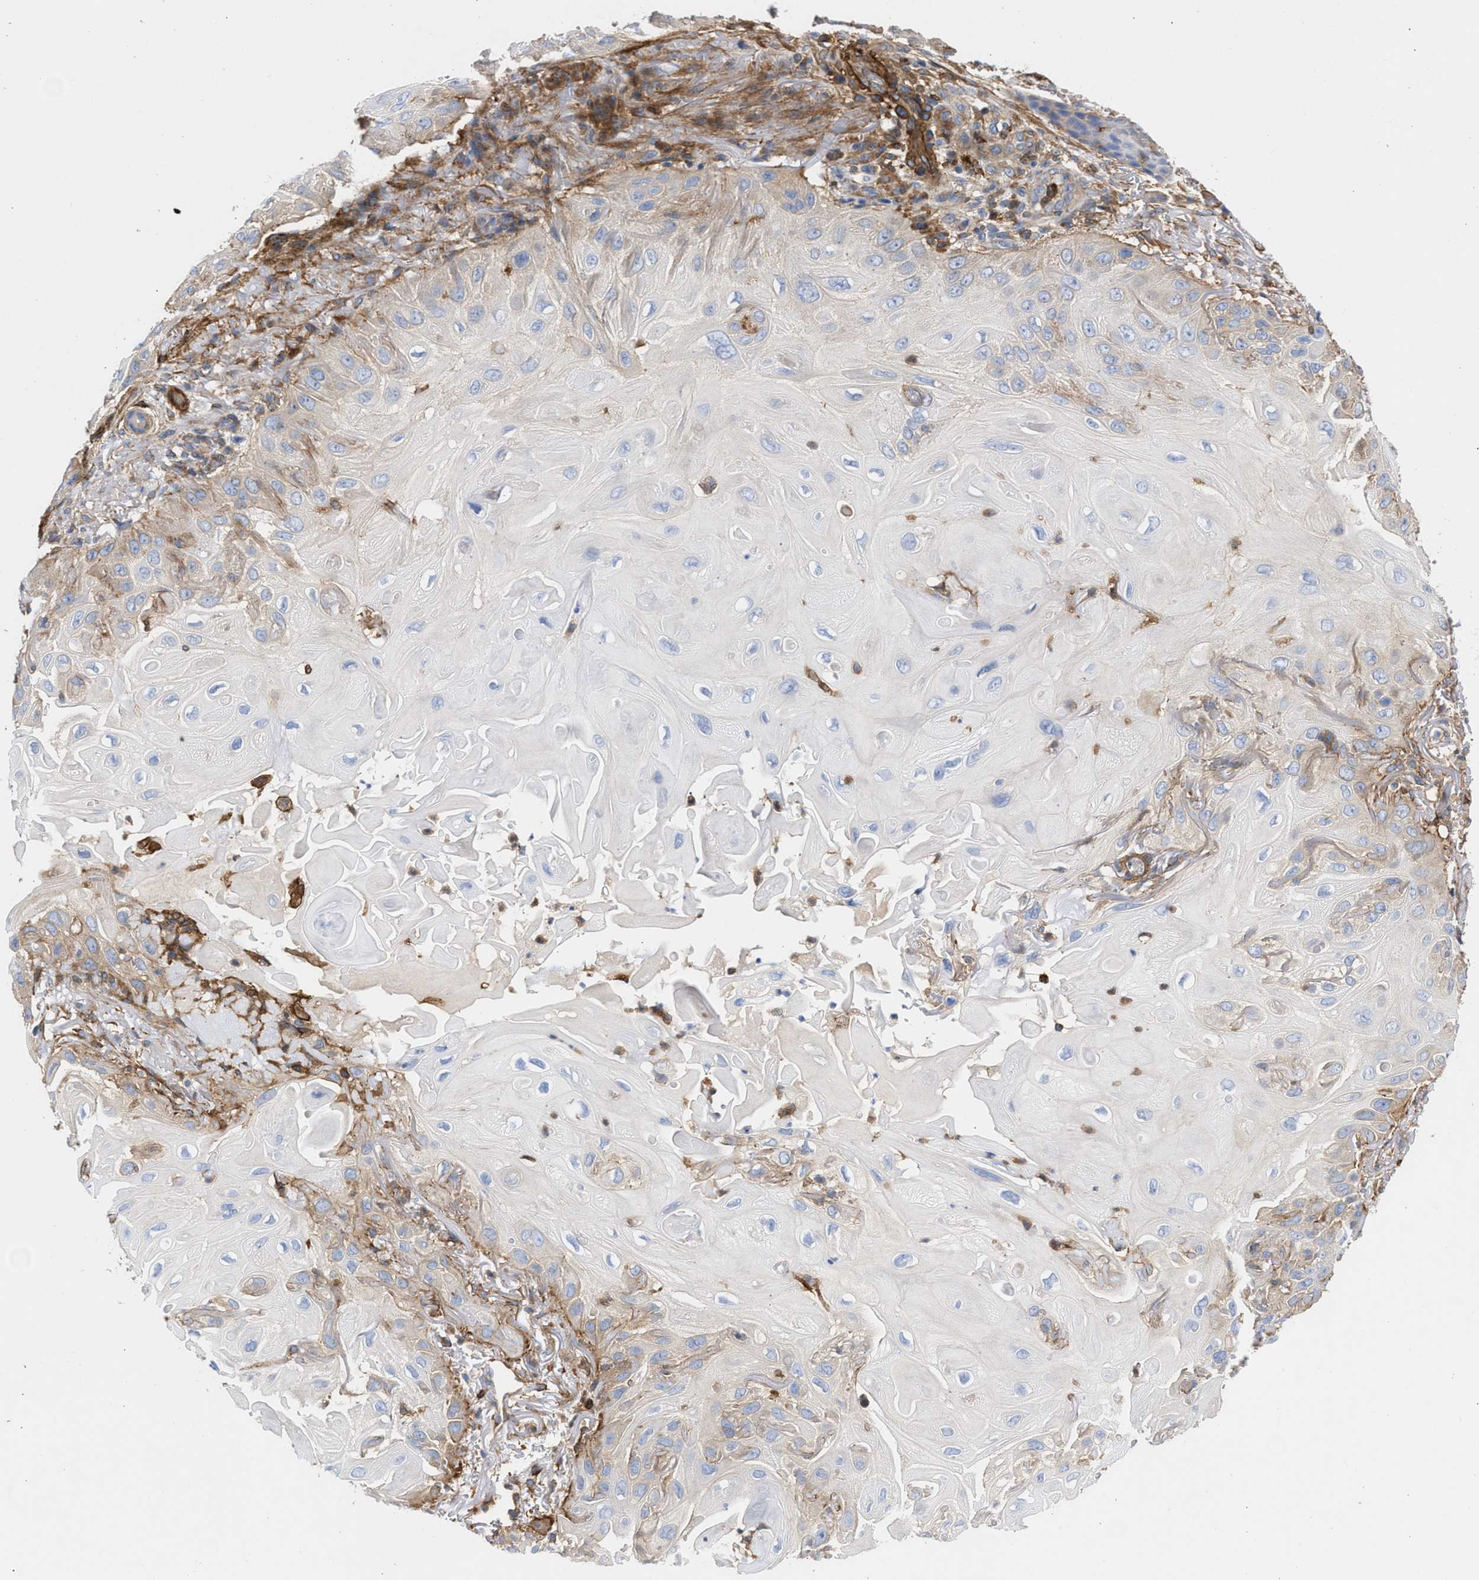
{"staining": {"intensity": "moderate", "quantity": "25%-75%", "location": "cytoplasmic/membranous"}, "tissue": "skin cancer", "cell_type": "Tumor cells", "image_type": "cancer", "snomed": [{"axis": "morphology", "description": "Squamous cell carcinoma, NOS"}, {"axis": "topography", "description": "Skin"}], "caption": "Protein staining of skin cancer tissue displays moderate cytoplasmic/membranous staining in approximately 25%-75% of tumor cells. The protein is shown in brown color, while the nuclei are stained blue.", "gene": "HS3ST5", "patient": {"sex": "female", "age": 77}}